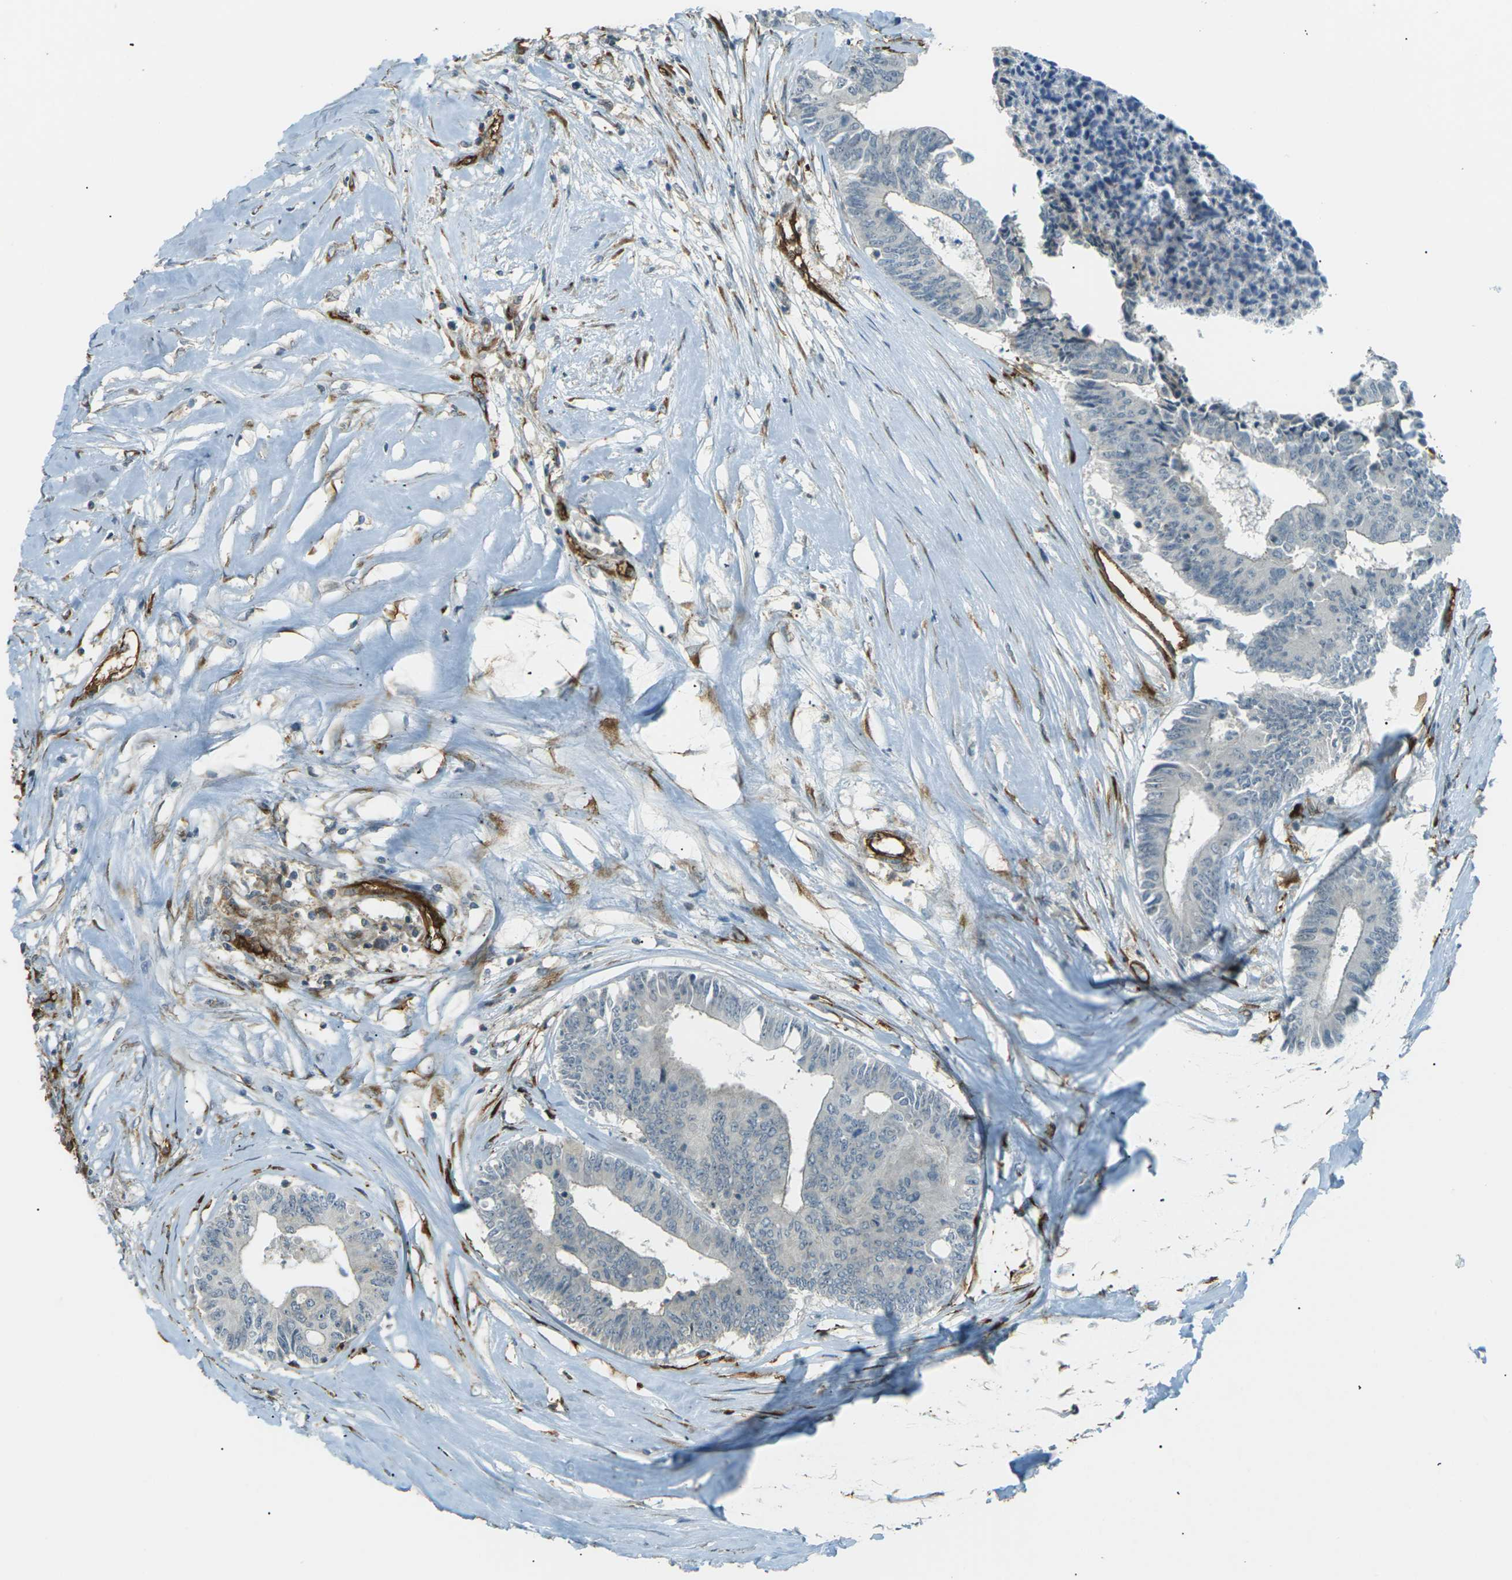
{"staining": {"intensity": "moderate", "quantity": "<25%", "location": "cytoplasmic/membranous"}, "tissue": "colorectal cancer", "cell_type": "Tumor cells", "image_type": "cancer", "snomed": [{"axis": "morphology", "description": "Adenocarcinoma, NOS"}, {"axis": "topography", "description": "Rectum"}], "caption": "Immunohistochemistry (IHC) micrograph of human colorectal cancer stained for a protein (brown), which exhibits low levels of moderate cytoplasmic/membranous staining in approximately <25% of tumor cells.", "gene": "S1PR1", "patient": {"sex": "male", "age": 63}}